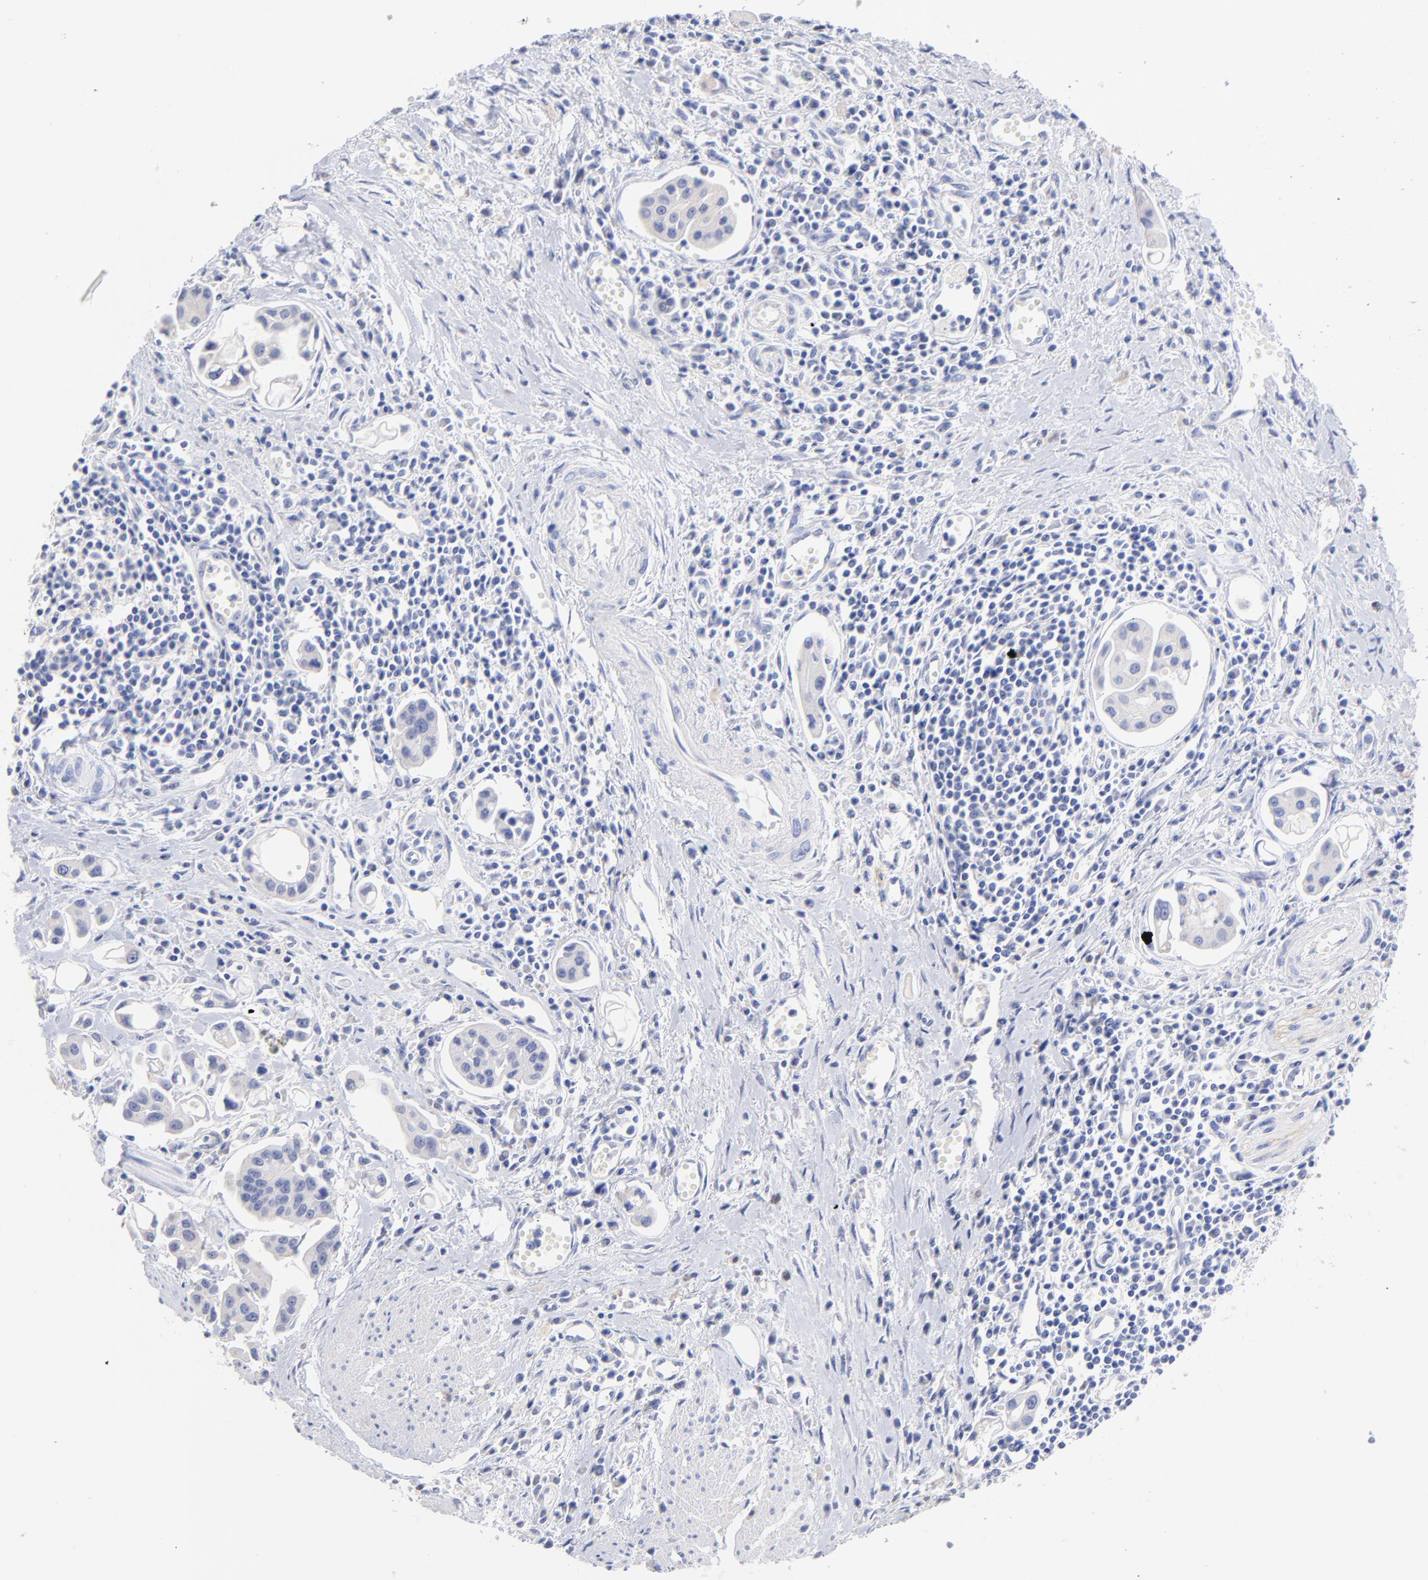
{"staining": {"intensity": "negative", "quantity": "none", "location": "none"}, "tissue": "urothelial cancer", "cell_type": "Tumor cells", "image_type": "cancer", "snomed": [{"axis": "morphology", "description": "Urothelial carcinoma, High grade"}, {"axis": "topography", "description": "Urinary bladder"}], "caption": "Immunohistochemical staining of human urothelial carcinoma (high-grade) displays no significant expression in tumor cells. Brightfield microscopy of IHC stained with DAB (brown) and hematoxylin (blue), captured at high magnification.", "gene": "CFAP57", "patient": {"sex": "male", "age": 66}}